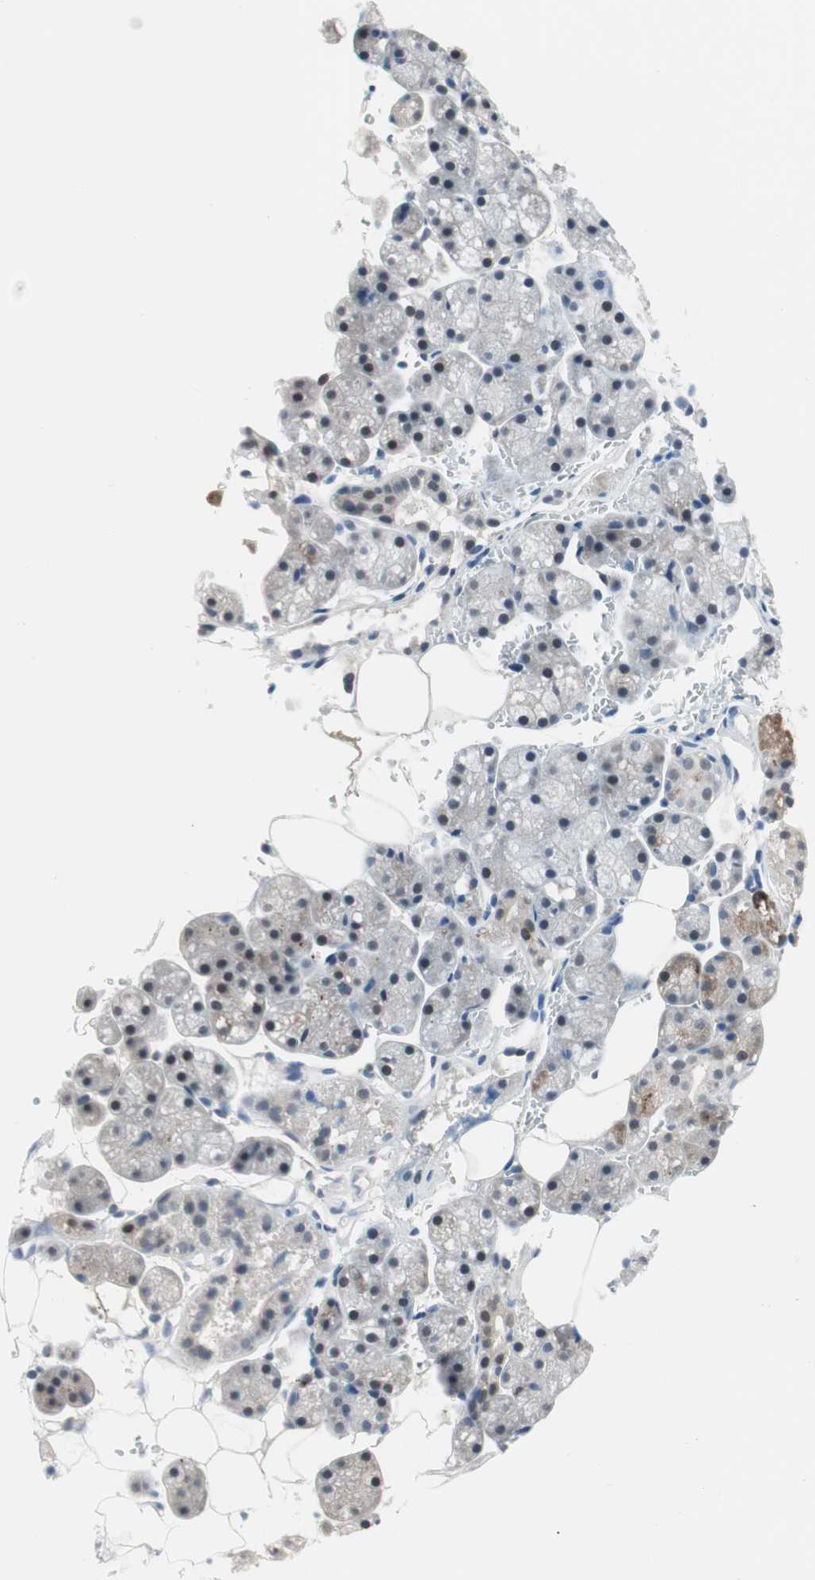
{"staining": {"intensity": "moderate", "quantity": "<25%", "location": "cytoplasmic/membranous"}, "tissue": "salivary gland", "cell_type": "Glandular cells", "image_type": "normal", "snomed": [{"axis": "morphology", "description": "Normal tissue, NOS"}, {"axis": "topography", "description": "Salivary gland"}], "caption": "Immunohistochemical staining of normal salivary gland exhibits moderate cytoplasmic/membranous protein staining in about <25% of glandular cells. Nuclei are stained in blue.", "gene": "GRHL1", "patient": {"sex": "male", "age": 62}}